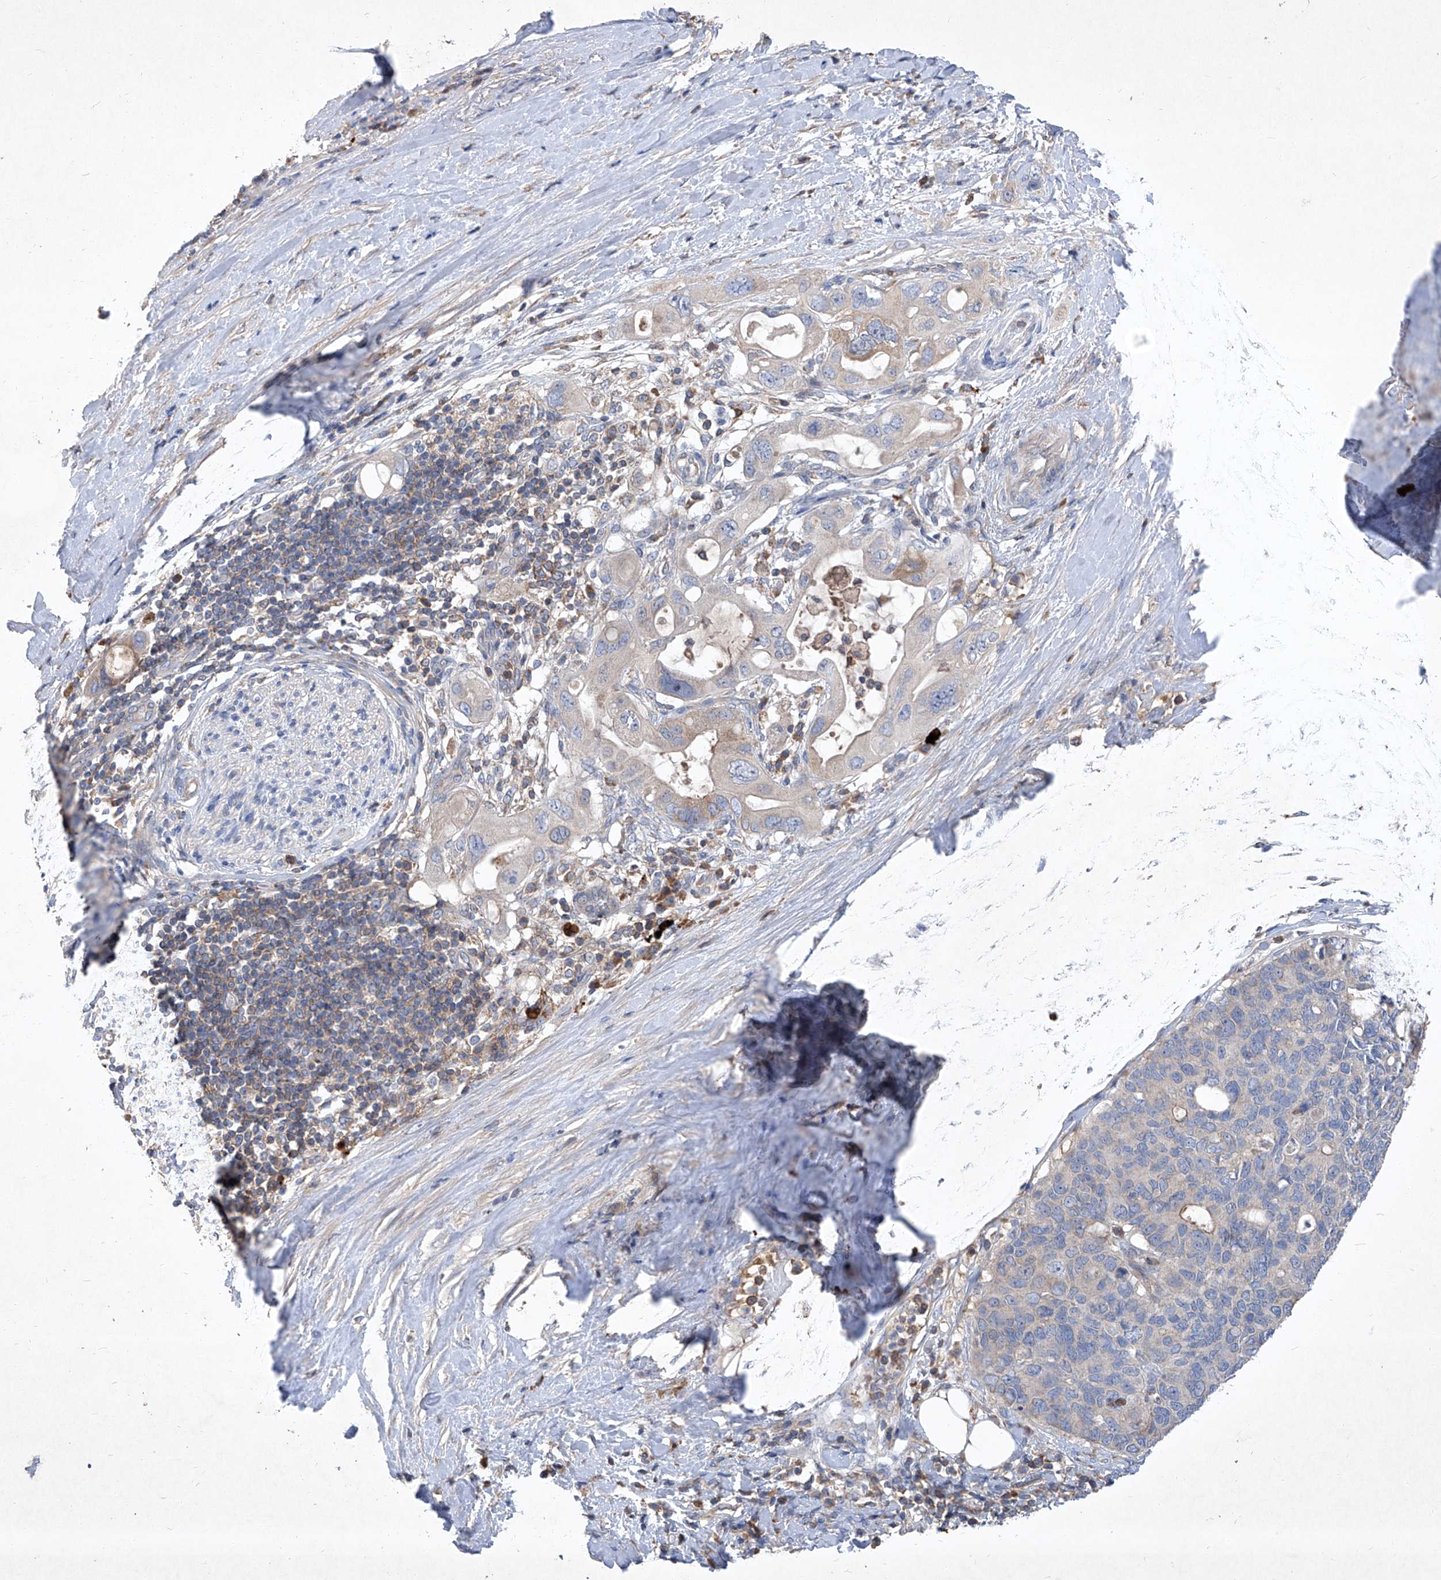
{"staining": {"intensity": "weak", "quantity": "<25%", "location": "cytoplasmic/membranous"}, "tissue": "pancreatic cancer", "cell_type": "Tumor cells", "image_type": "cancer", "snomed": [{"axis": "morphology", "description": "Adenocarcinoma, NOS"}, {"axis": "topography", "description": "Pancreas"}], "caption": "This image is of pancreatic cancer stained with immunohistochemistry to label a protein in brown with the nuclei are counter-stained blue. There is no expression in tumor cells.", "gene": "EPHA8", "patient": {"sex": "female", "age": 56}}